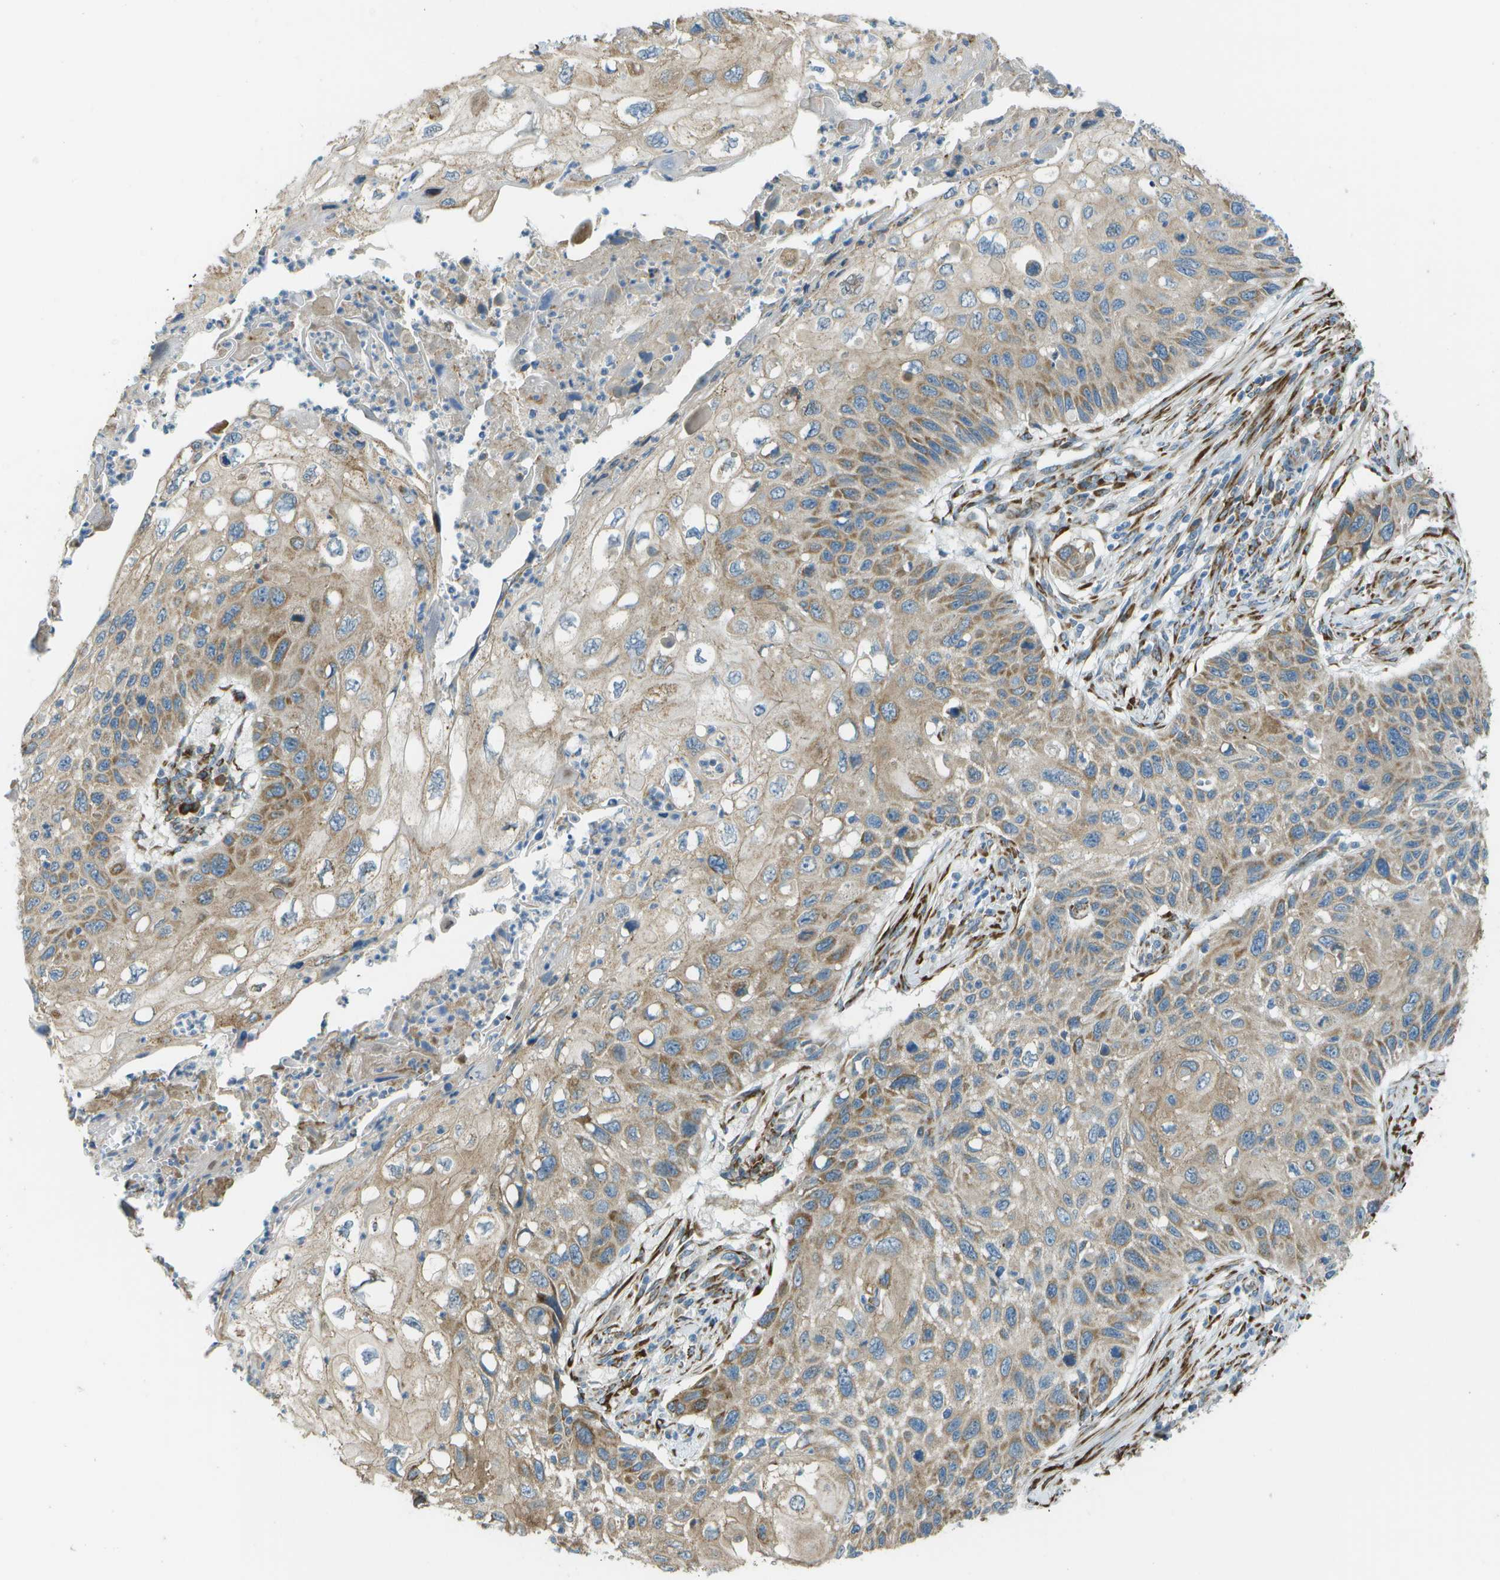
{"staining": {"intensity": "moderate", "quantity": ">75%", "location": "cytoplasmic/membranous"}, "tissue": "cervical cancer", "cell_type": "Tumor cells", "image_type": "cancer", "snomed": [{"axis": "morphology", "description": "Squamous cell carcinoma, NOS"}, {"axis": "topography", "description": "Cervix"}], "caption": "Tumor cells demonstrate moderate cytoplasmic/membranous expression in approximately >75% of cells in cervical squamous cell carcinoma.", "gene": "KCTD3", "patient": {"sex": "female", "age": 70}}